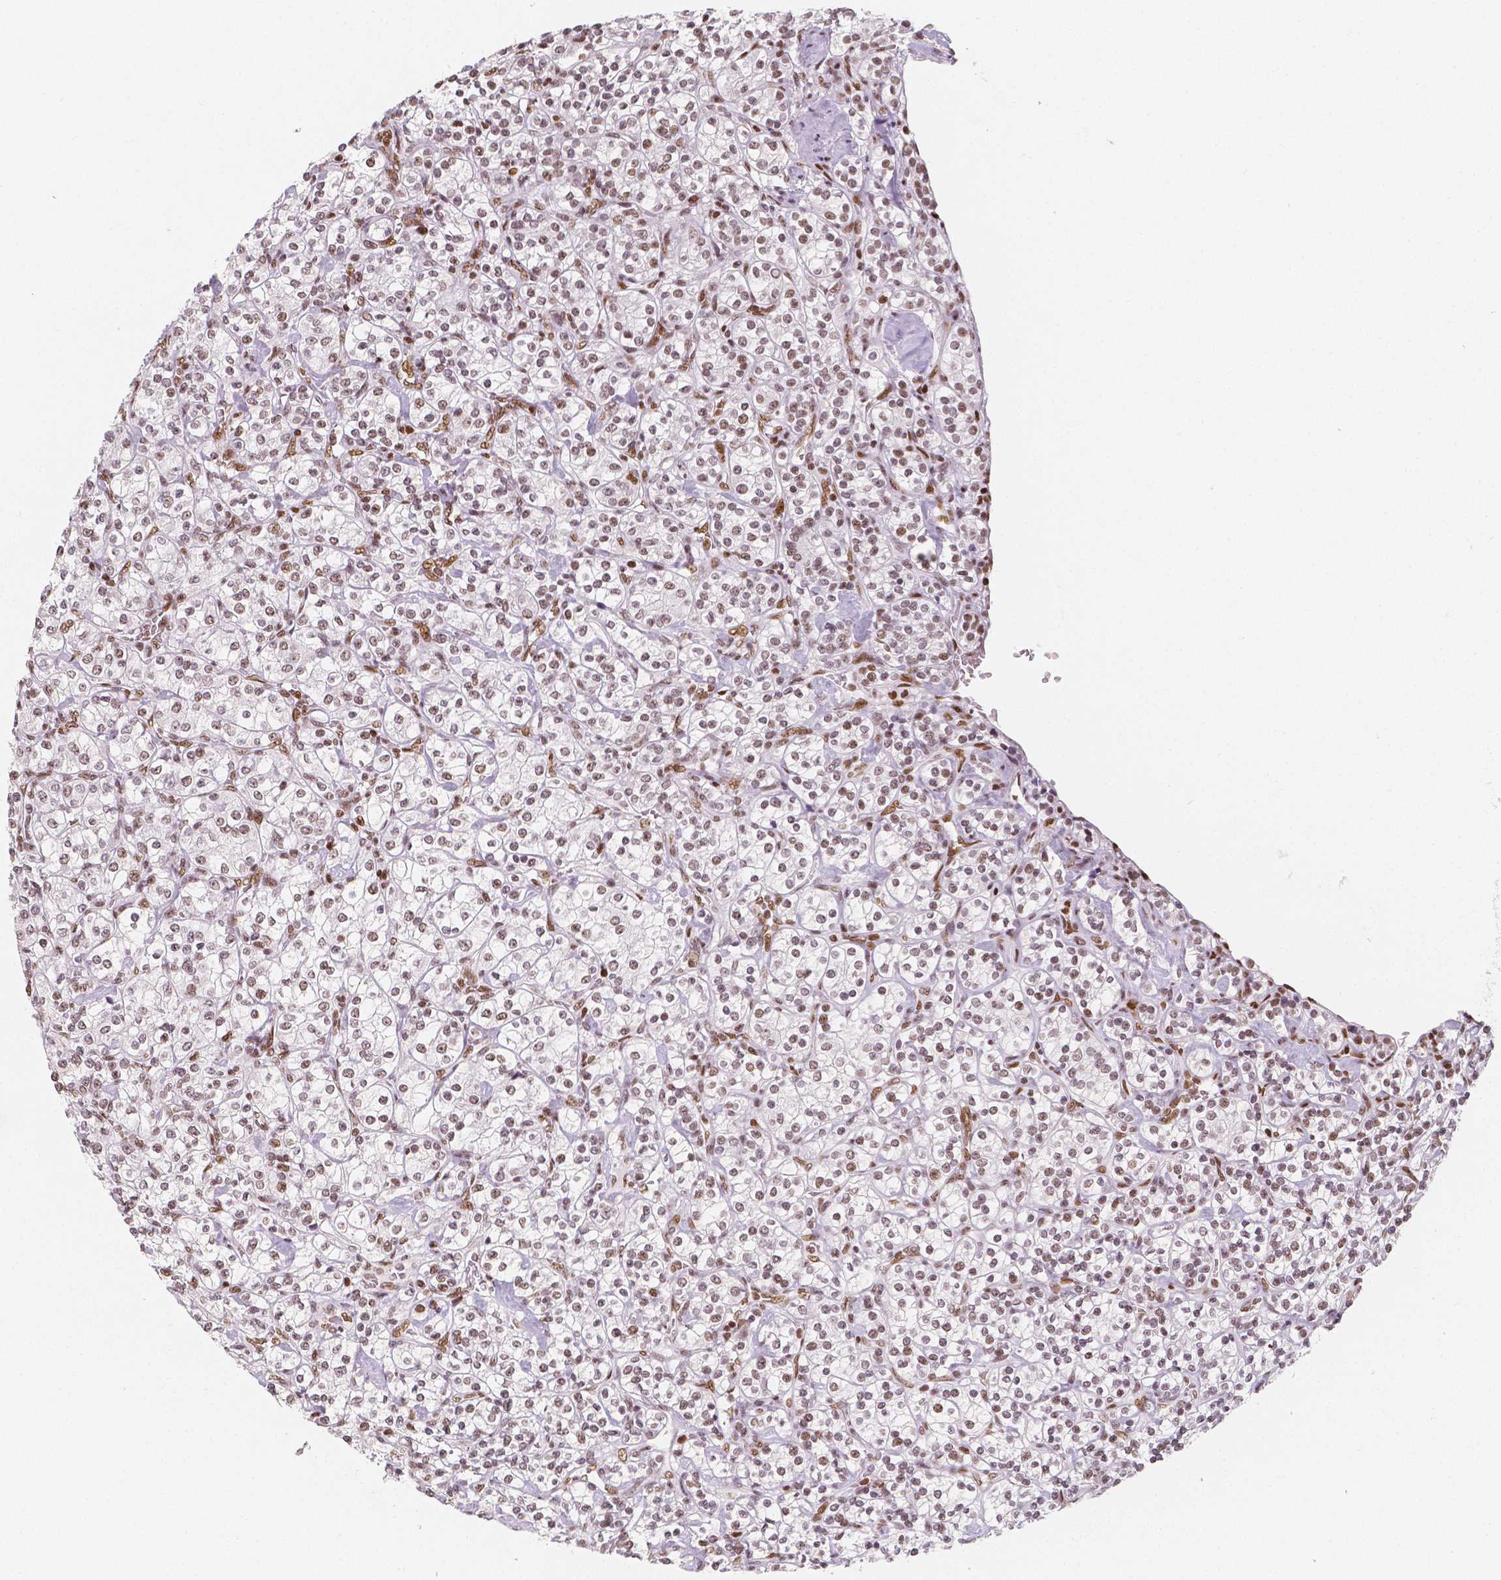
{"staining": {"intensity": "weak", "quantity": "25%-75%", "location": "nuclear"}, "tissue": "renal cancer", "cell_type": "Tumor cells", "image_type": "cancer", "snomed": [{"axis": "morphology", "description": "Adenocarcinoma, NOS"}, {"axis": "topography", "description": "Kidney"}], "caption": "A brown stain highlights weak nuclear staining of a protein in human renal cancer (adenocarcinoma) tumor cells.", "gene": "HDAC1", "patient": {"sex": "male", "age": 77}}